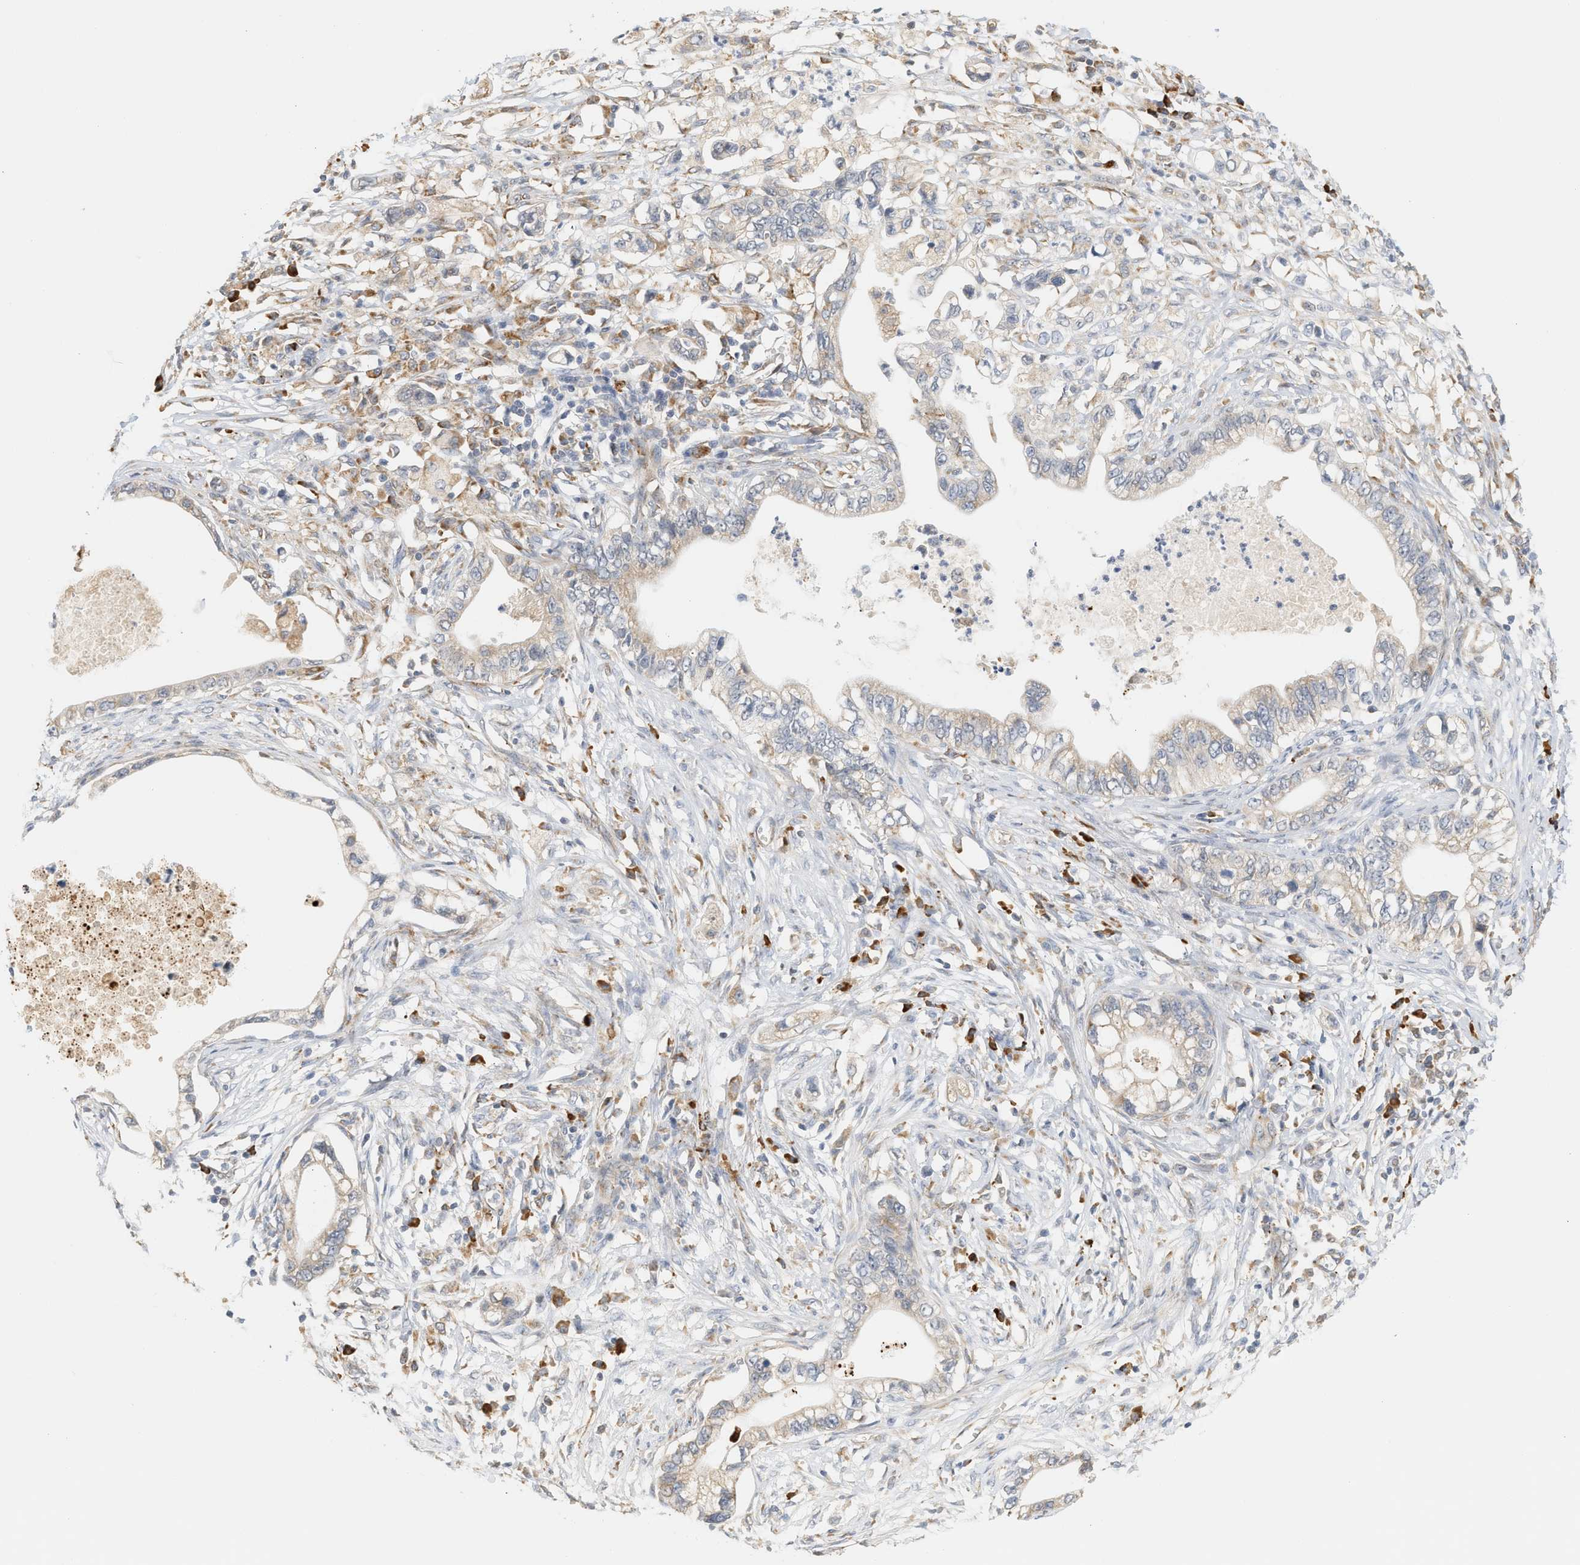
{"staining": {"intensity": "weak", "quantity": ">75%", "location": "cytoplasmic/membranous"}, "tissue": "pancreatic cancer", "cell_type": "Tumor cells", "image_type": "cancer", "snomed": [{"axis": "morphology", "description": "Adenocarcinoma, NOS"}, {"axis": "topography", "description": "Pancreas"}], "caption": "Pancreatic cancer (adenocarcinoma) tissue exhibits weak cytoplasmic/membranous staining in about >75% of tumor cells, visualized by immunohistochemistry.", "gene": "SVOP", "patient": {"sex": "male", "age": 56}}